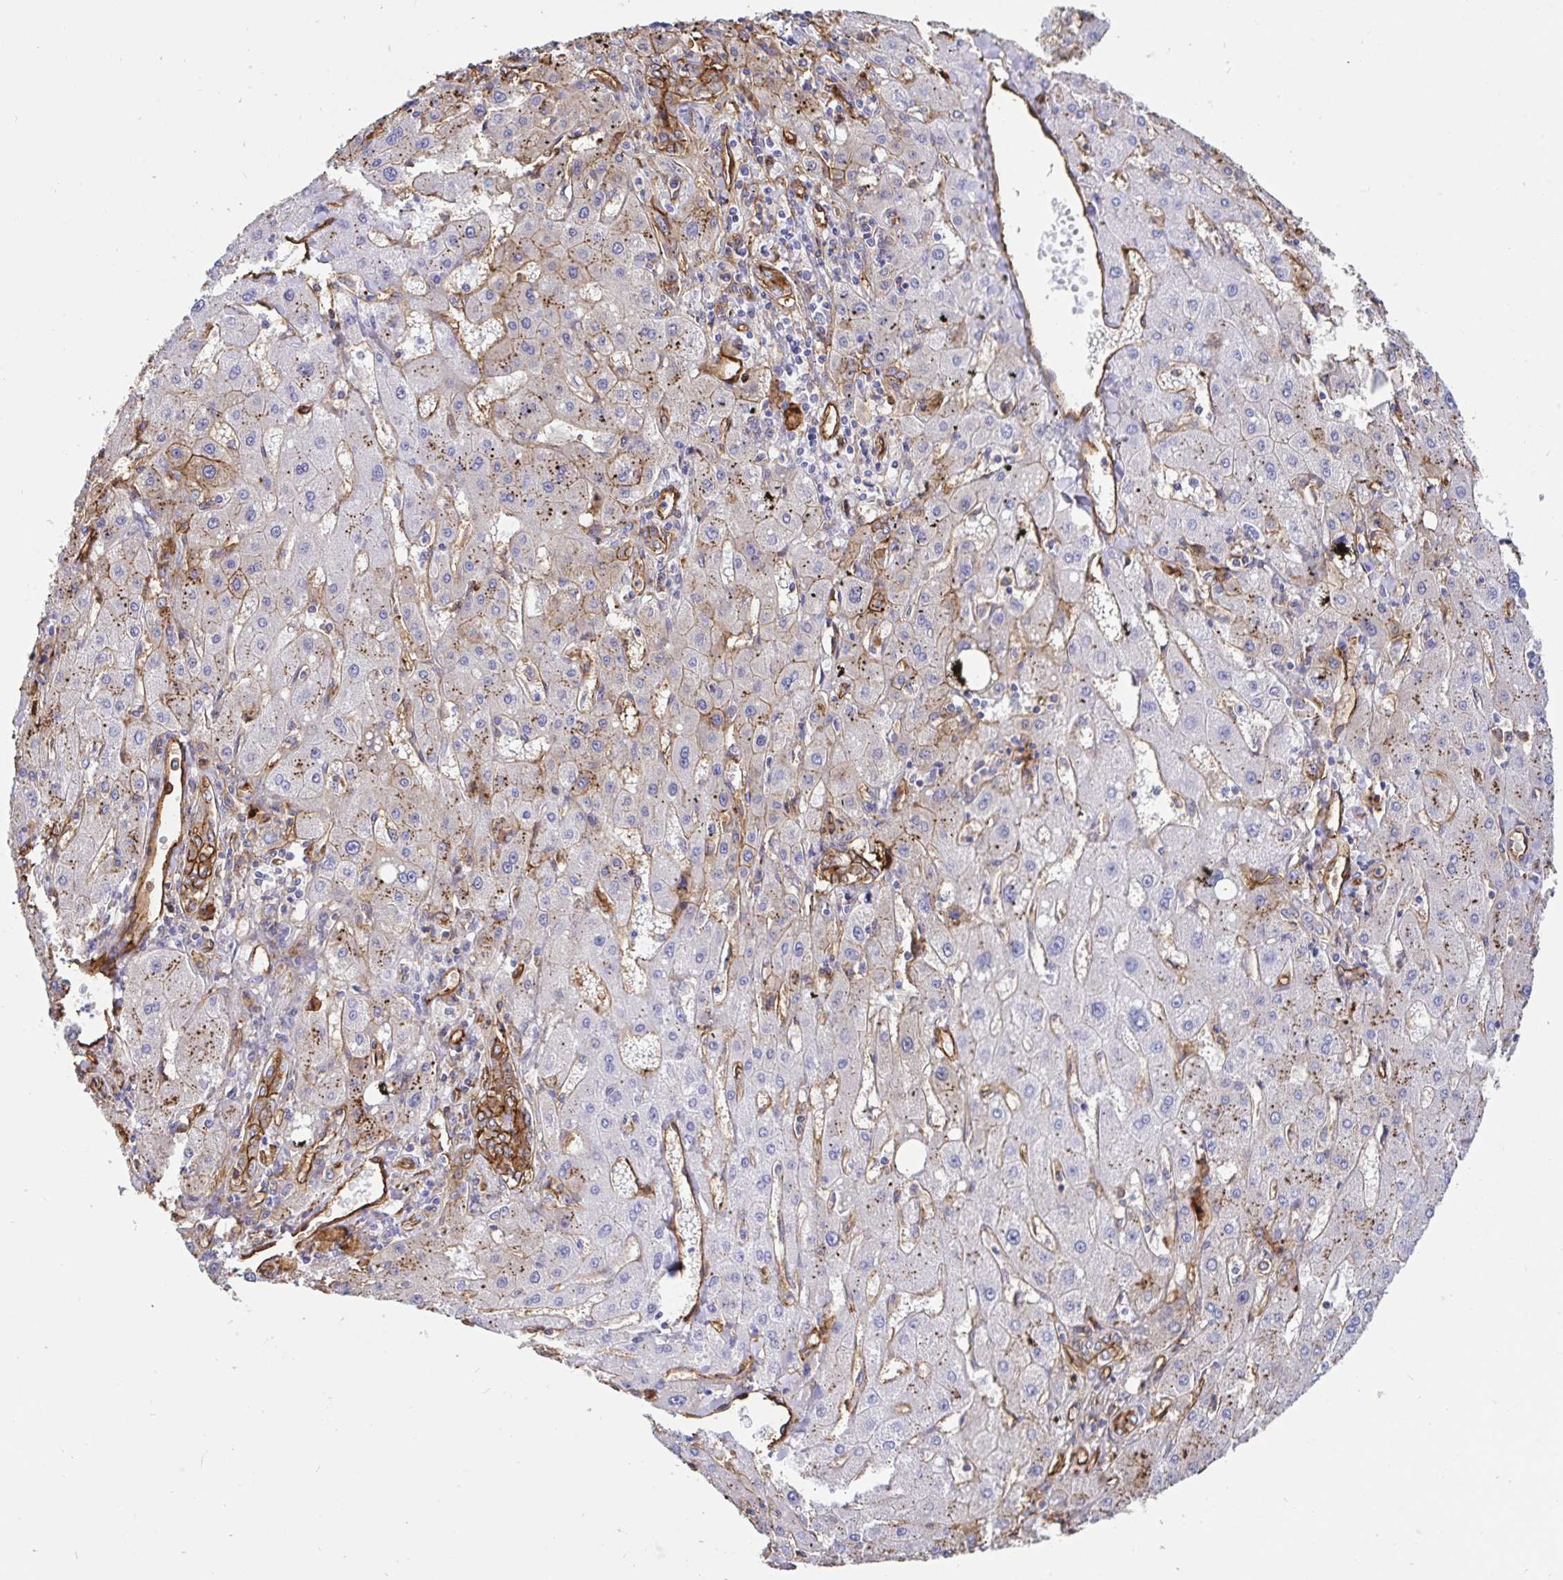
{"staining": {"intensity": "weak", "quantity": "<25%", "location": "cytoplasmic/membranous"}, "tissue": "liver cancer", "cell_type": "Tumor cells", "image_type": "cancer", "snomed": [{"axis": "morphology", "description": "Carcinoma, Hepatocellular, NOS"}, {"axis": "topography", "description": "Liver"}], "caption": "Hepatocellular carcinoma (liver) was stained to show a protein in brown. There is no significant expression in tumor cells.", "gene": "ANXA2", "patient": {"sex": "male", "age": 72}}